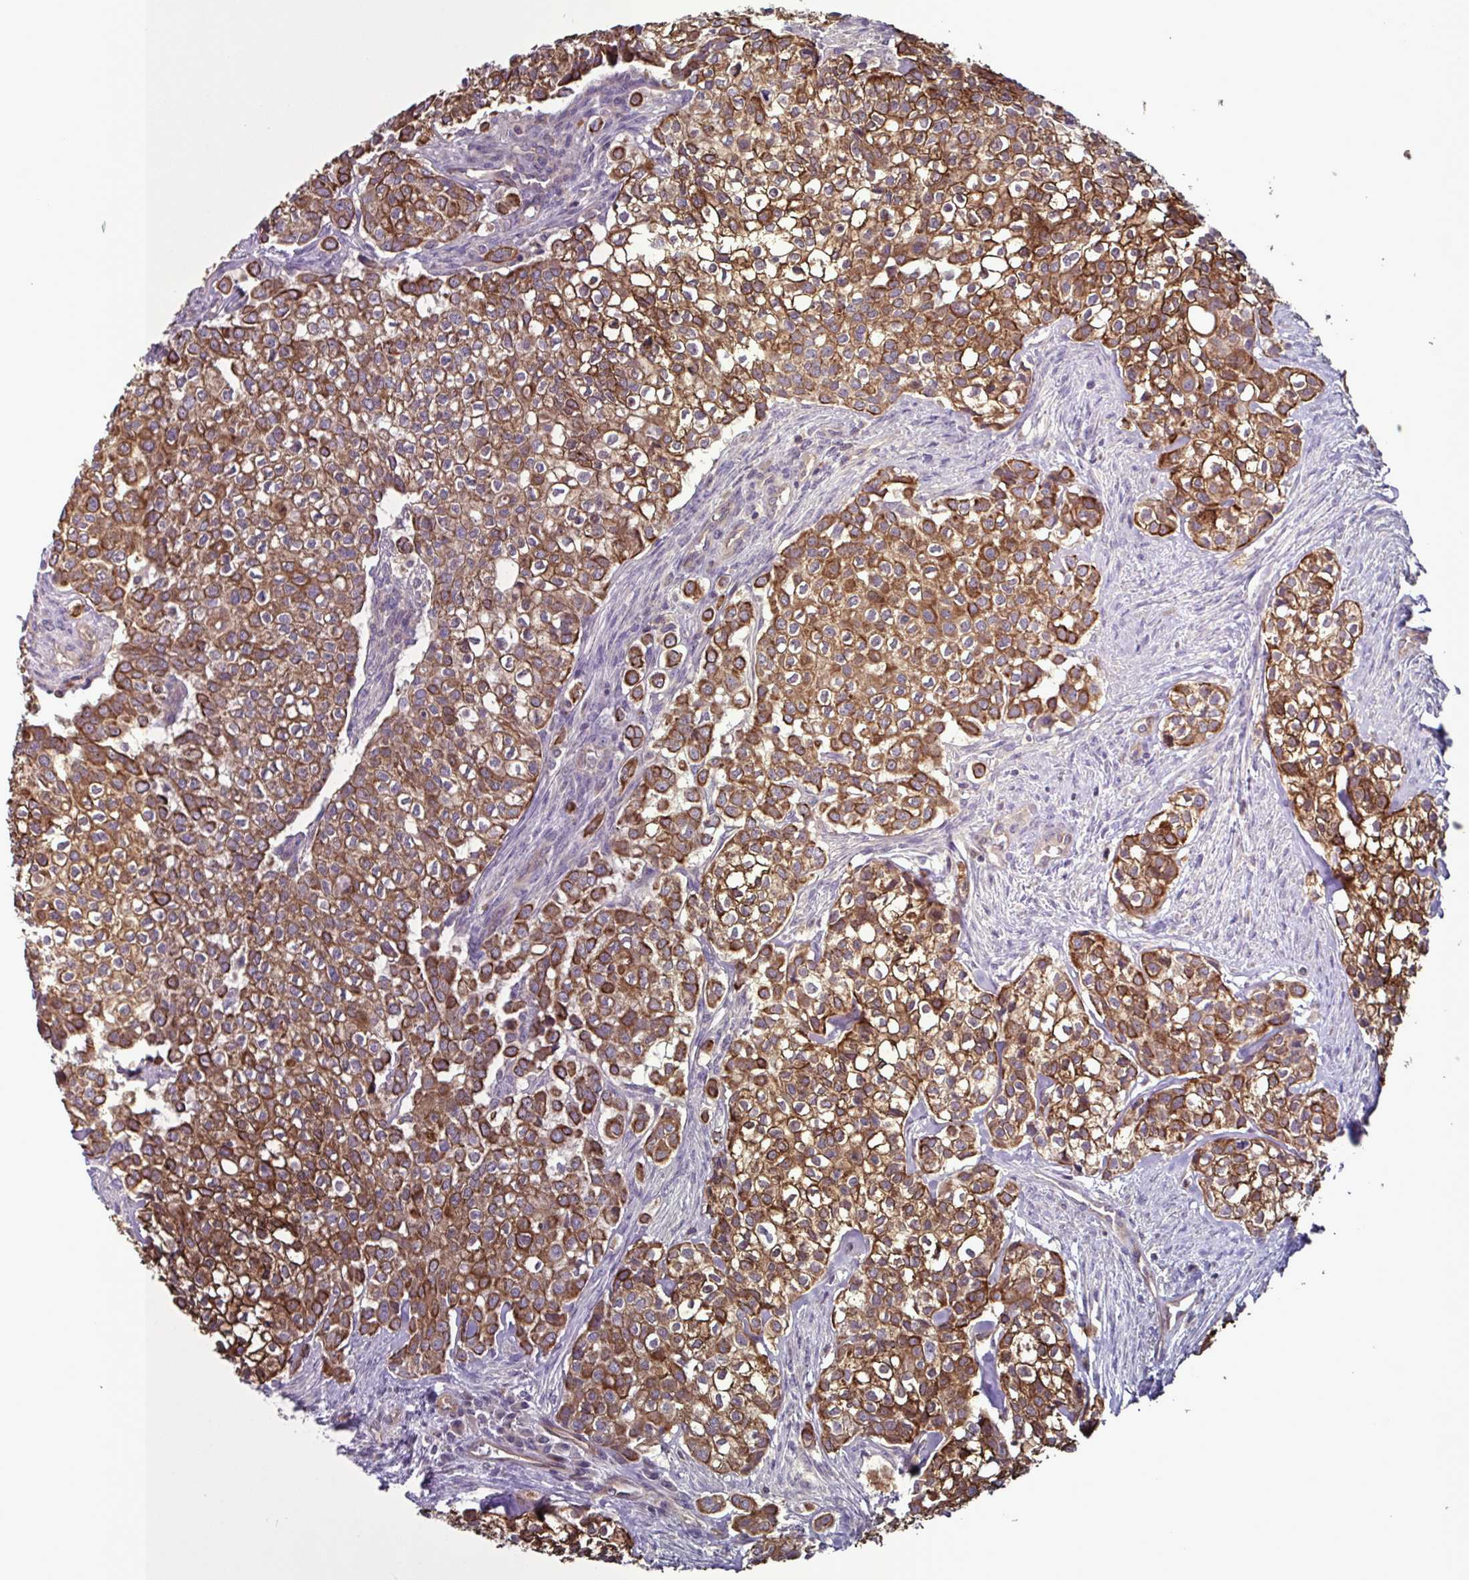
{"staining": {"intensity": "strong", "quantity": ">75%", "location": "cytoplasmic/membranous"}, "tissue": "head and neck cancer", "cell_type": "Tumor cells", "image_type": "cancer", "snomed": [{"axis": "morphology", "description": "Adenocarcinoma, NOS"}, {"axis": "topography", "description": "Head-Neck"}], "caption": "Adenocarcinoma (head and neck) stained with DAB (3,3'-diaminobenzidine) IHC displays high levels of strong cytoplasmic/membranous positivity in about >75% of tumor cells.", "gene": "GLTP", "patient": {"sex": "male", "age": 81}}